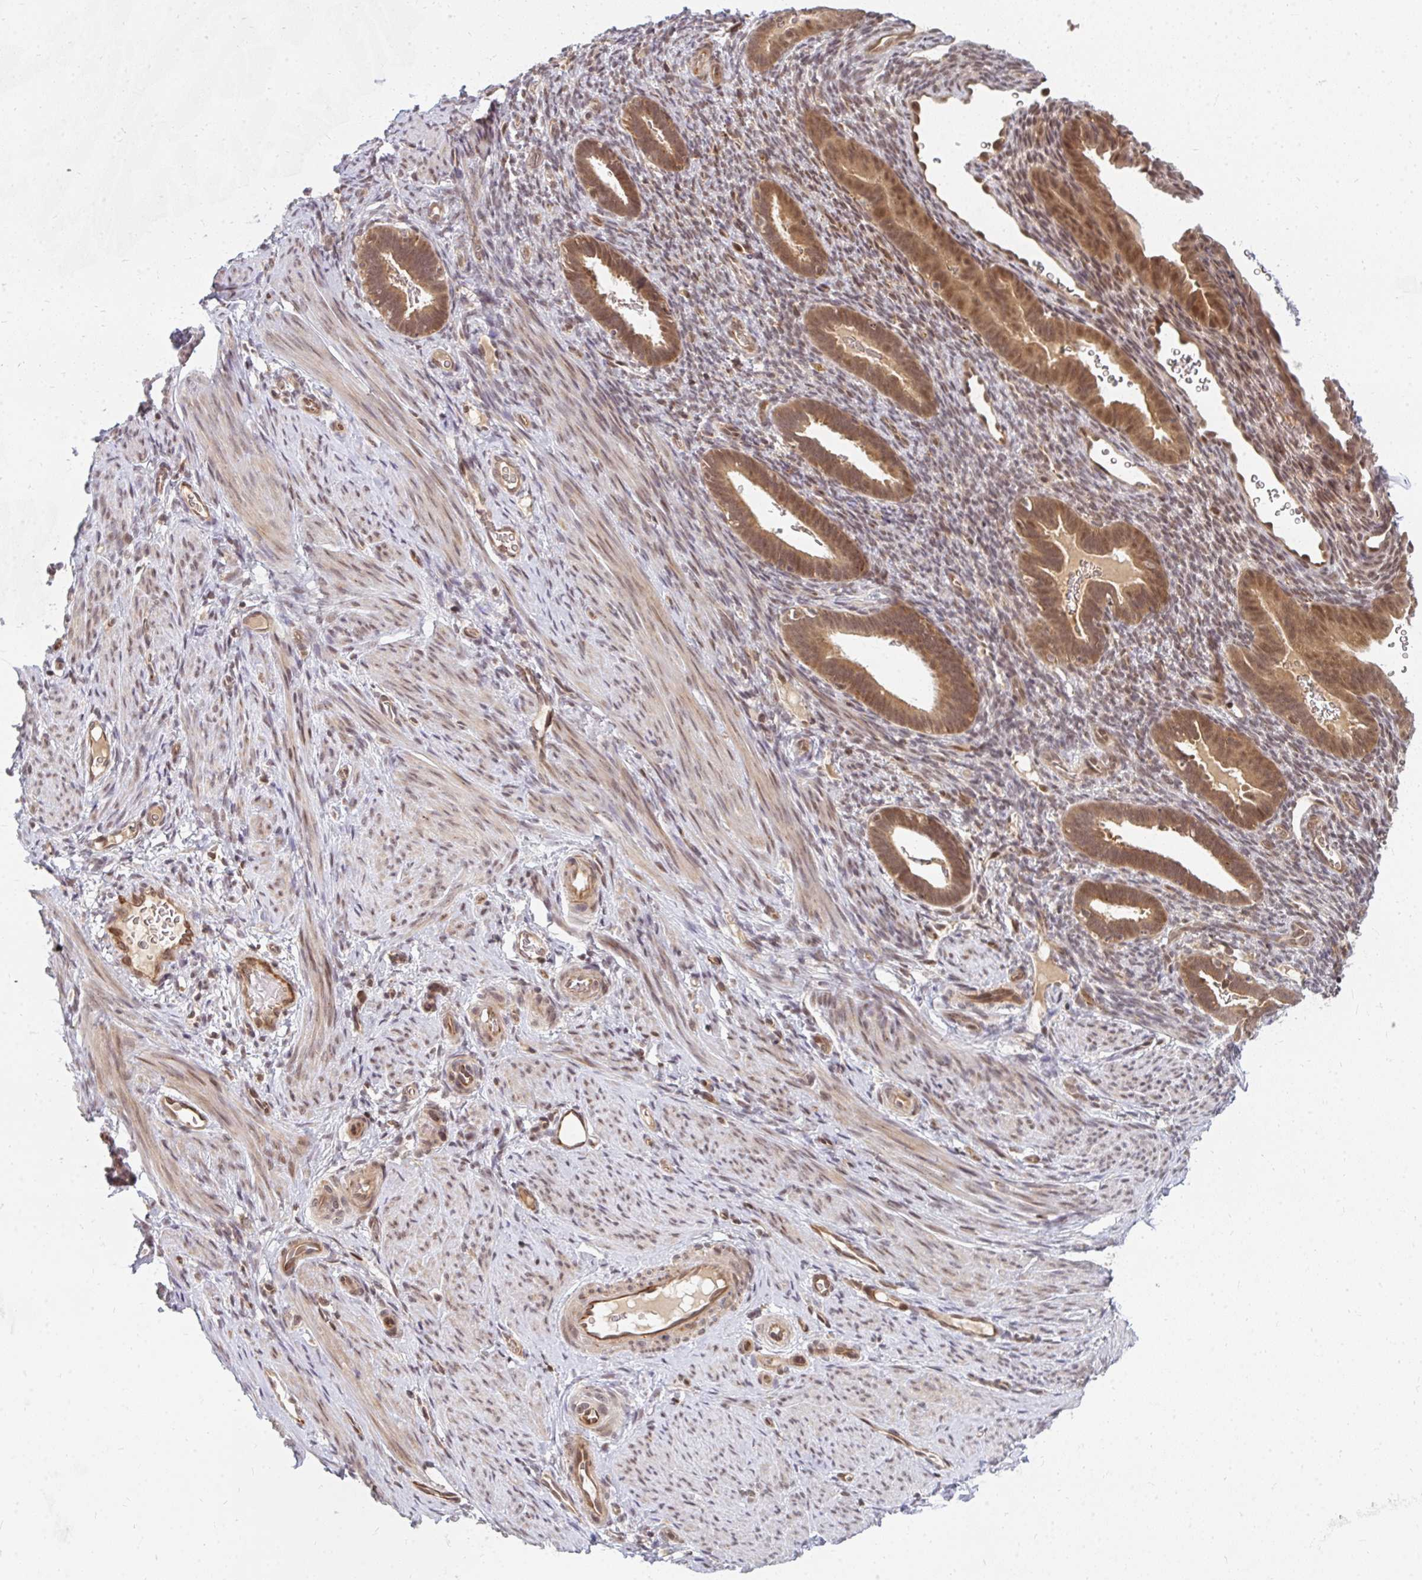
{"staining": {"intensity": "moderate", "quantity": "<25%", "location": "cytoplasmic/membranous,nuclear"}, "tissue": "endometrium", "cell_type": "Cells in endometrial stroma", "image_type": "normal", "snomed": [{"axis": "morphology", "description": "Normal tissue, NOS"}, {"axis": "topography", "description": "Endometrium"}], "caption": "High-magnification brightfield microscopy of benign endometrium stained with DAB (3,3'-diaminobenzidine) (brown) and counterstained with hematoxylin (blue). cells in endometrial stroma exhibit moderate cytoplasmic/membranous,nuclear expression is identified in approximately<25% of cells.", "gene": "GTF3C6", "patient": {"sex": "female", "age": 34}}